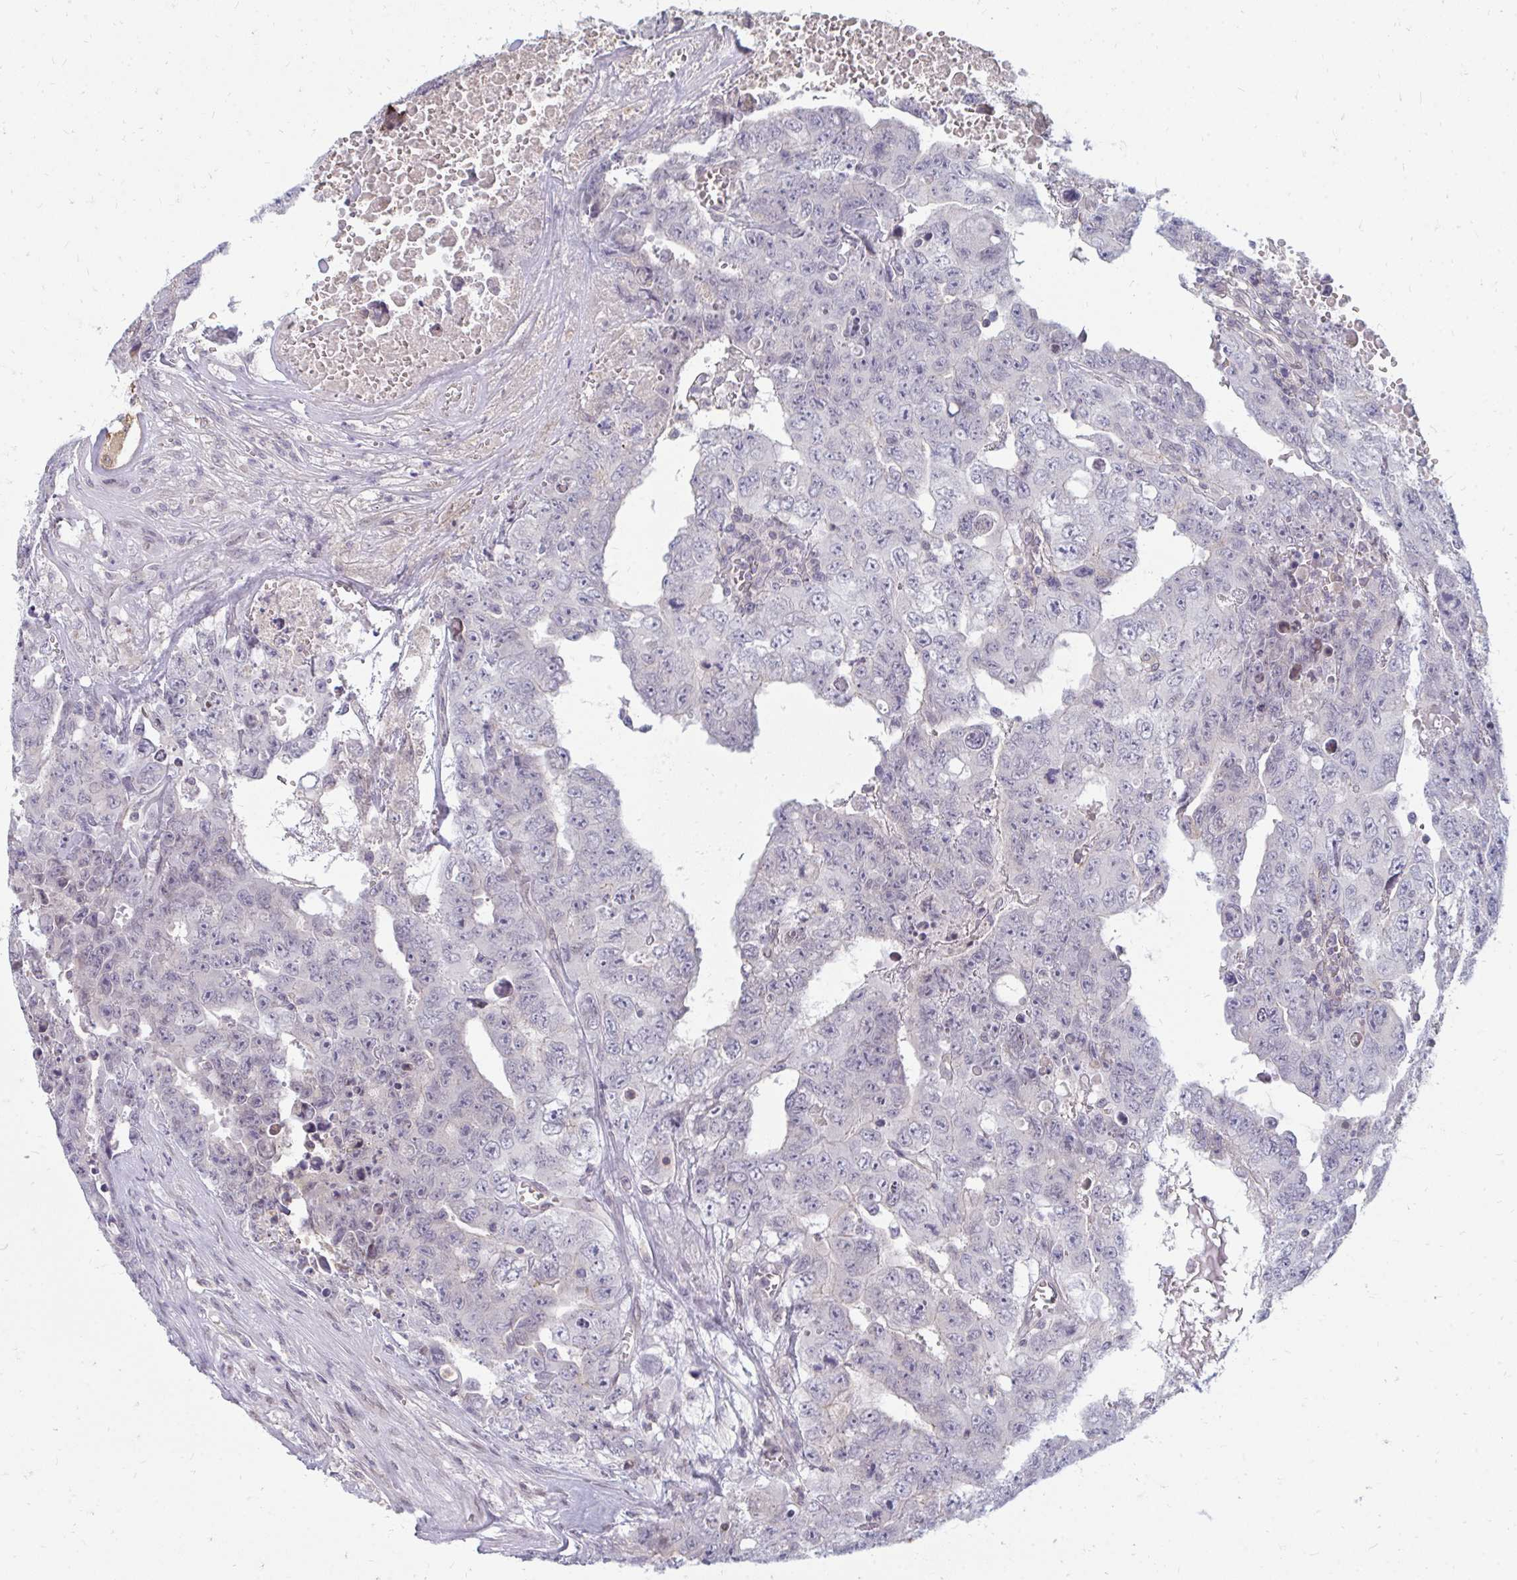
{"staining": {"intensity": "negative", "quantity": "none", "location": "none"}, "tissue": "testis cancer", "cell_type": "Tumor cells", "image_type": "cancer", "snomed": [{"axis": "morphology", "description": "Carcinoma, Embryonal, NOS"}, {"axis": "topography", "description": "Testis"}], "caption": "IHC image of testis cancer (embryonal carcinoma) stained for a protein (brown), which displays no positivity in tumor cells.", "gene": "GPC5", "patient": {"sex": "male", "age": 24}}